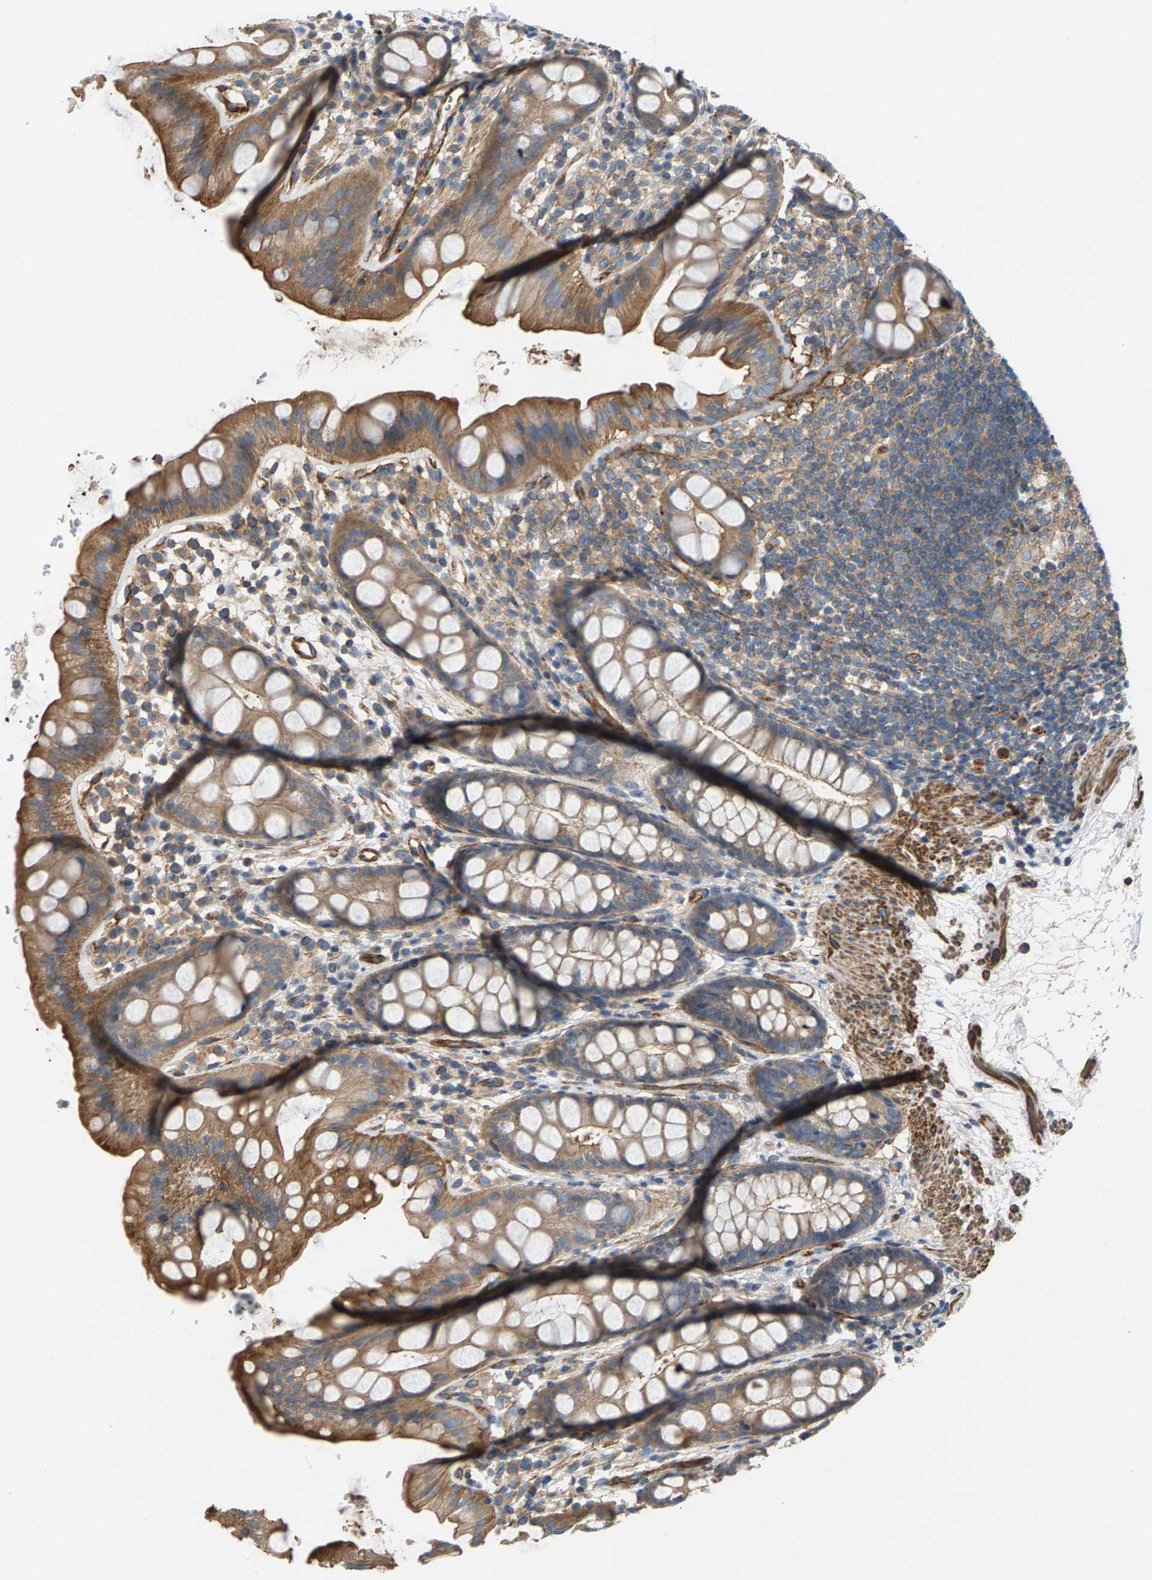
{"staining": {"intensity": "moderate", "quantity": ">75%", "location": "cytoplasmic/membranous"}, "tissue": "rectum", "cell_type": "Glandular cells", "image_type": "normal", "snomed": [{"axis": "morphology", "description": "Normal tissue, NOS"}, {"axis": "topography", "description": "Rectum"}], "caption": "IHC of normal human rectum displays medium levels of moderate cytoplasmic/membranous expression in about >75% of glandular cells.", "gene": "PDCL", "patient": {"sex": "female", "age": 65}}